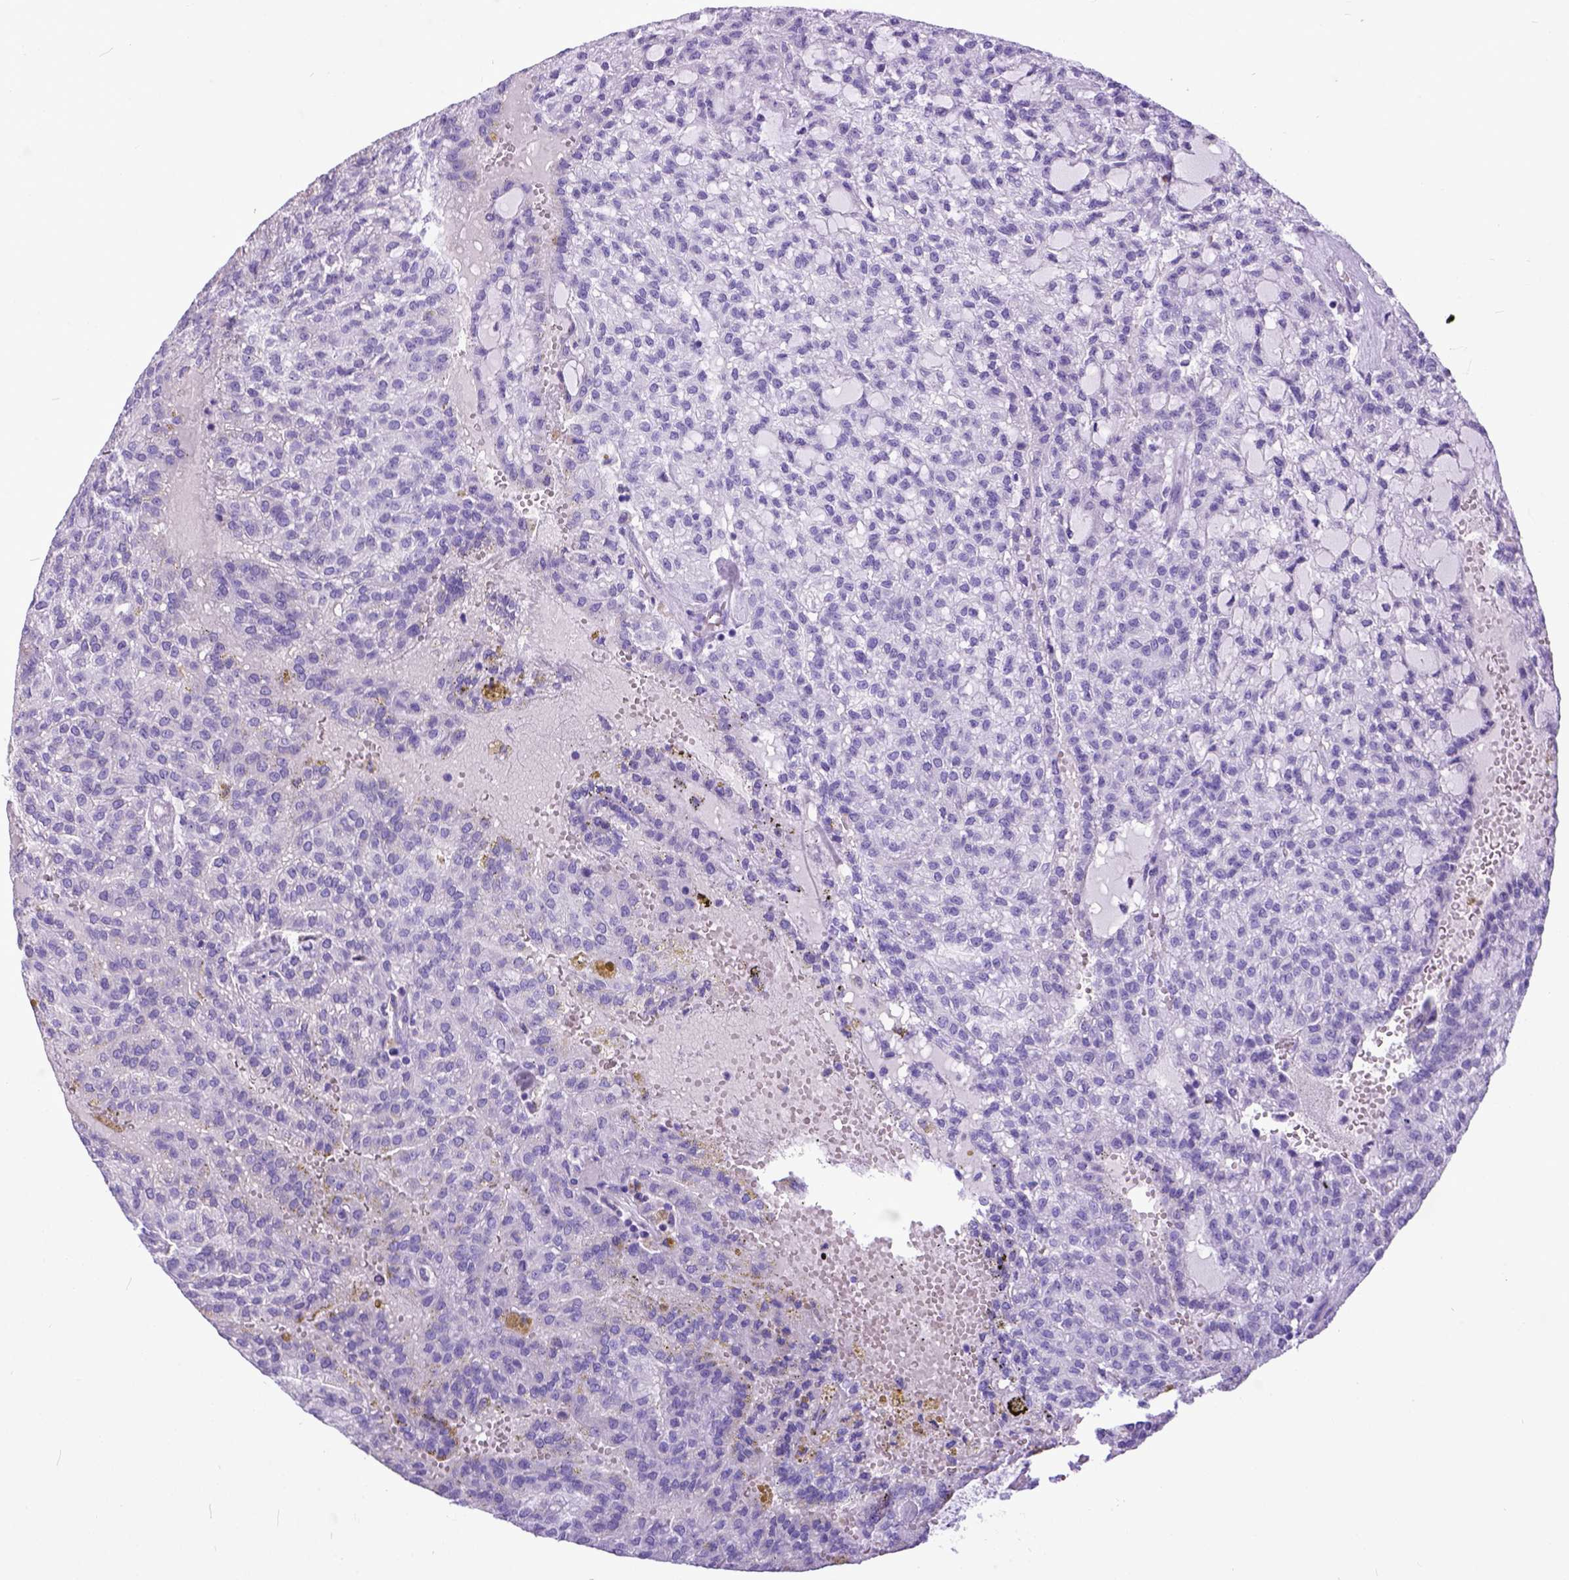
{"staining": {"intensity": "negative", "quantity": "none", "location": "none"}, "tissue": "renal cancer", "cell_type": "Tumor cells", "image_type": "cancer", "snomed": [{"axis": "morphology", "description": "Adenocarcinoma, NOS"}, {"axis": "topography", "description": "Kidney"}], "caption": "A photomicrograph of human renal cancer is negative for staining in tumor cells.", "gene": "IGF2", "patient": {"sex": "male", "age": 63}}